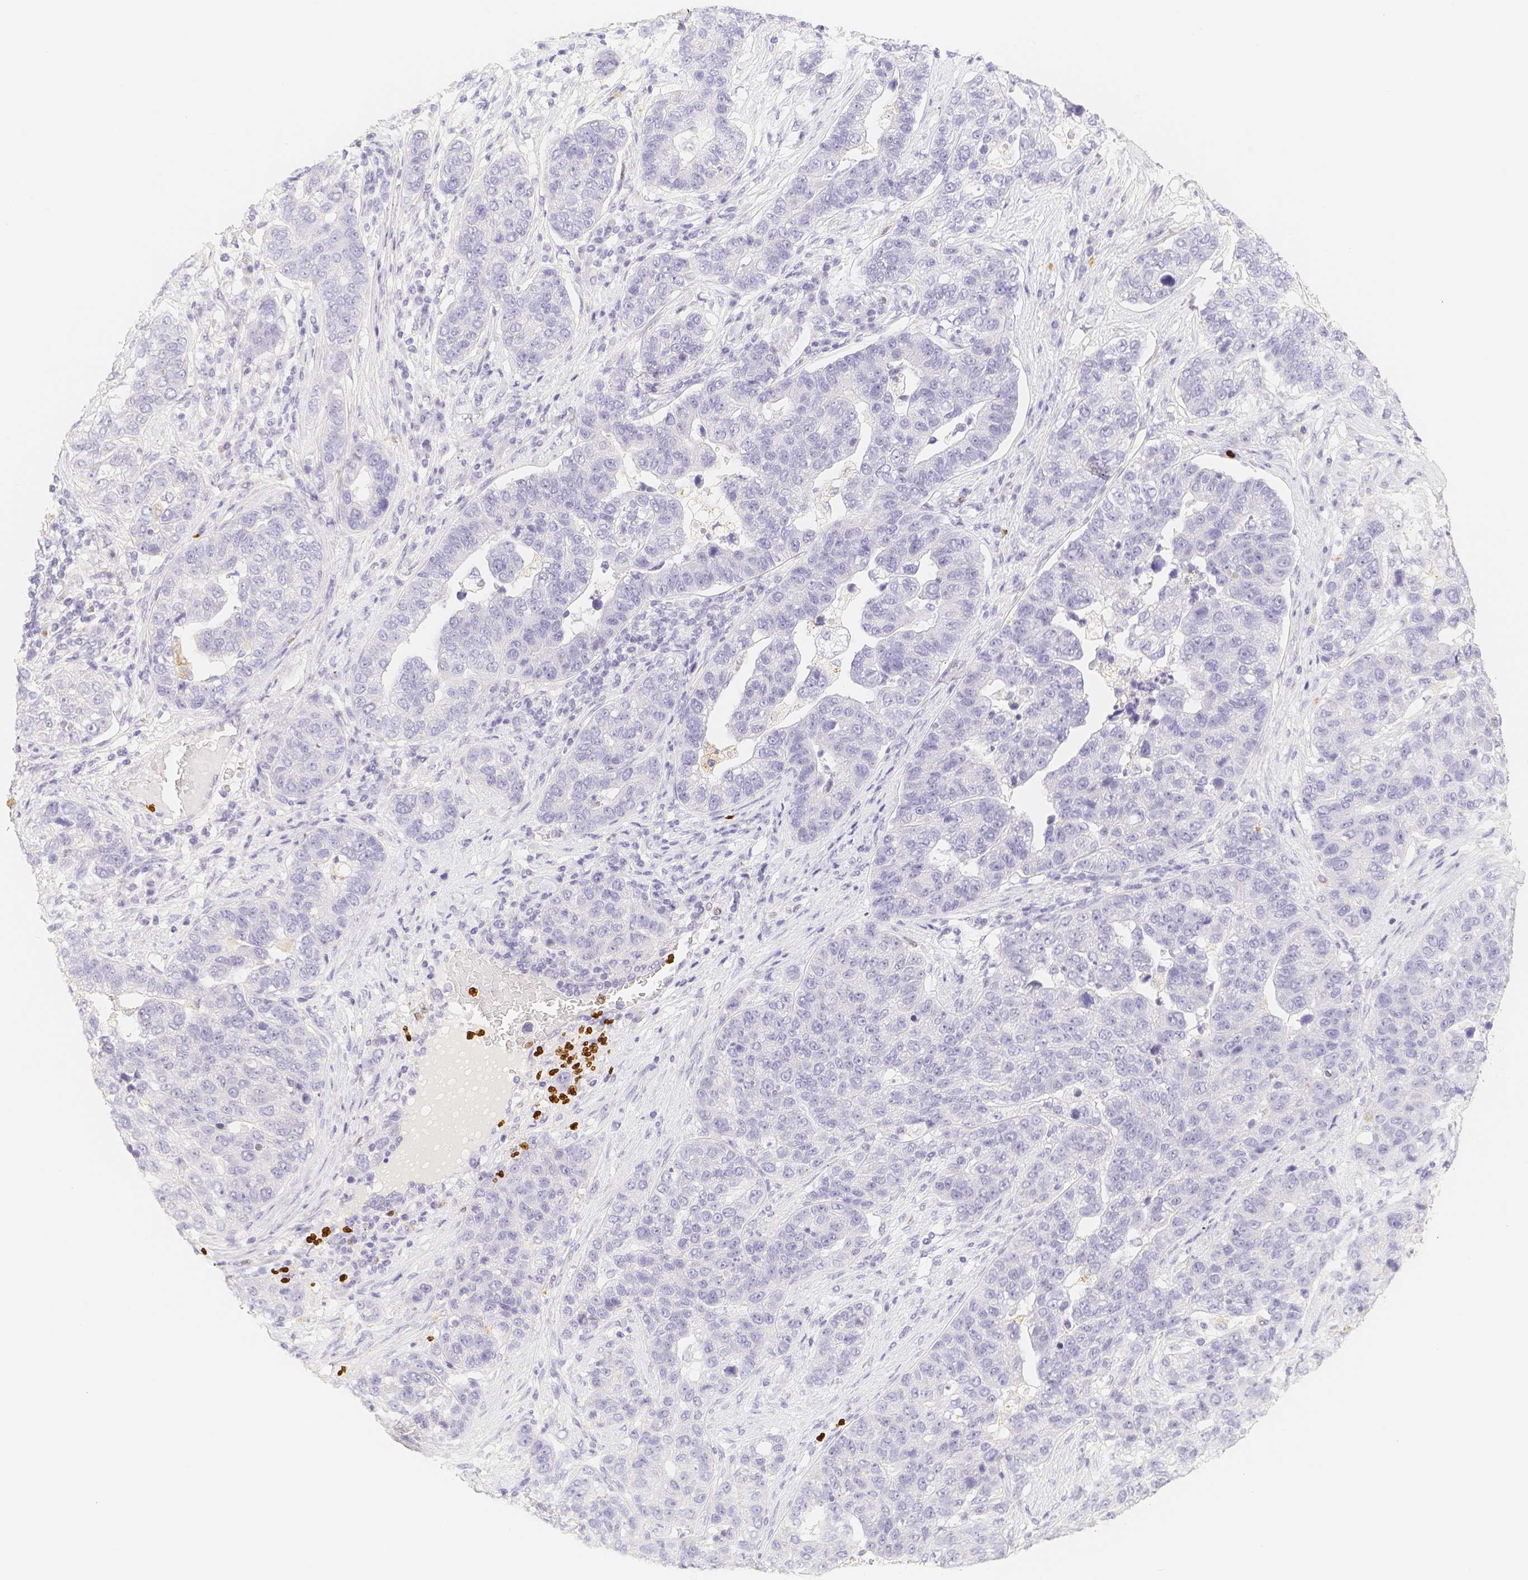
{"staining": {"intensity": "negative", "quantity": "none", "location": "none"}, "tissue": "pancreatic cancer", "cell_type": "Tumor cells", "image_type": "cancer", "snomed": [{"axis": "morphology", "description": "Adenocarcinoma, NOS"}, {"axis": "topography", "description": "Pancreas"}], "caption": "There is no significant expression in tumor cells of pancreatic cancer (adenocarcinoma).", "gene": "PADI4", "patient": {"sex": "female", "age": 61}}